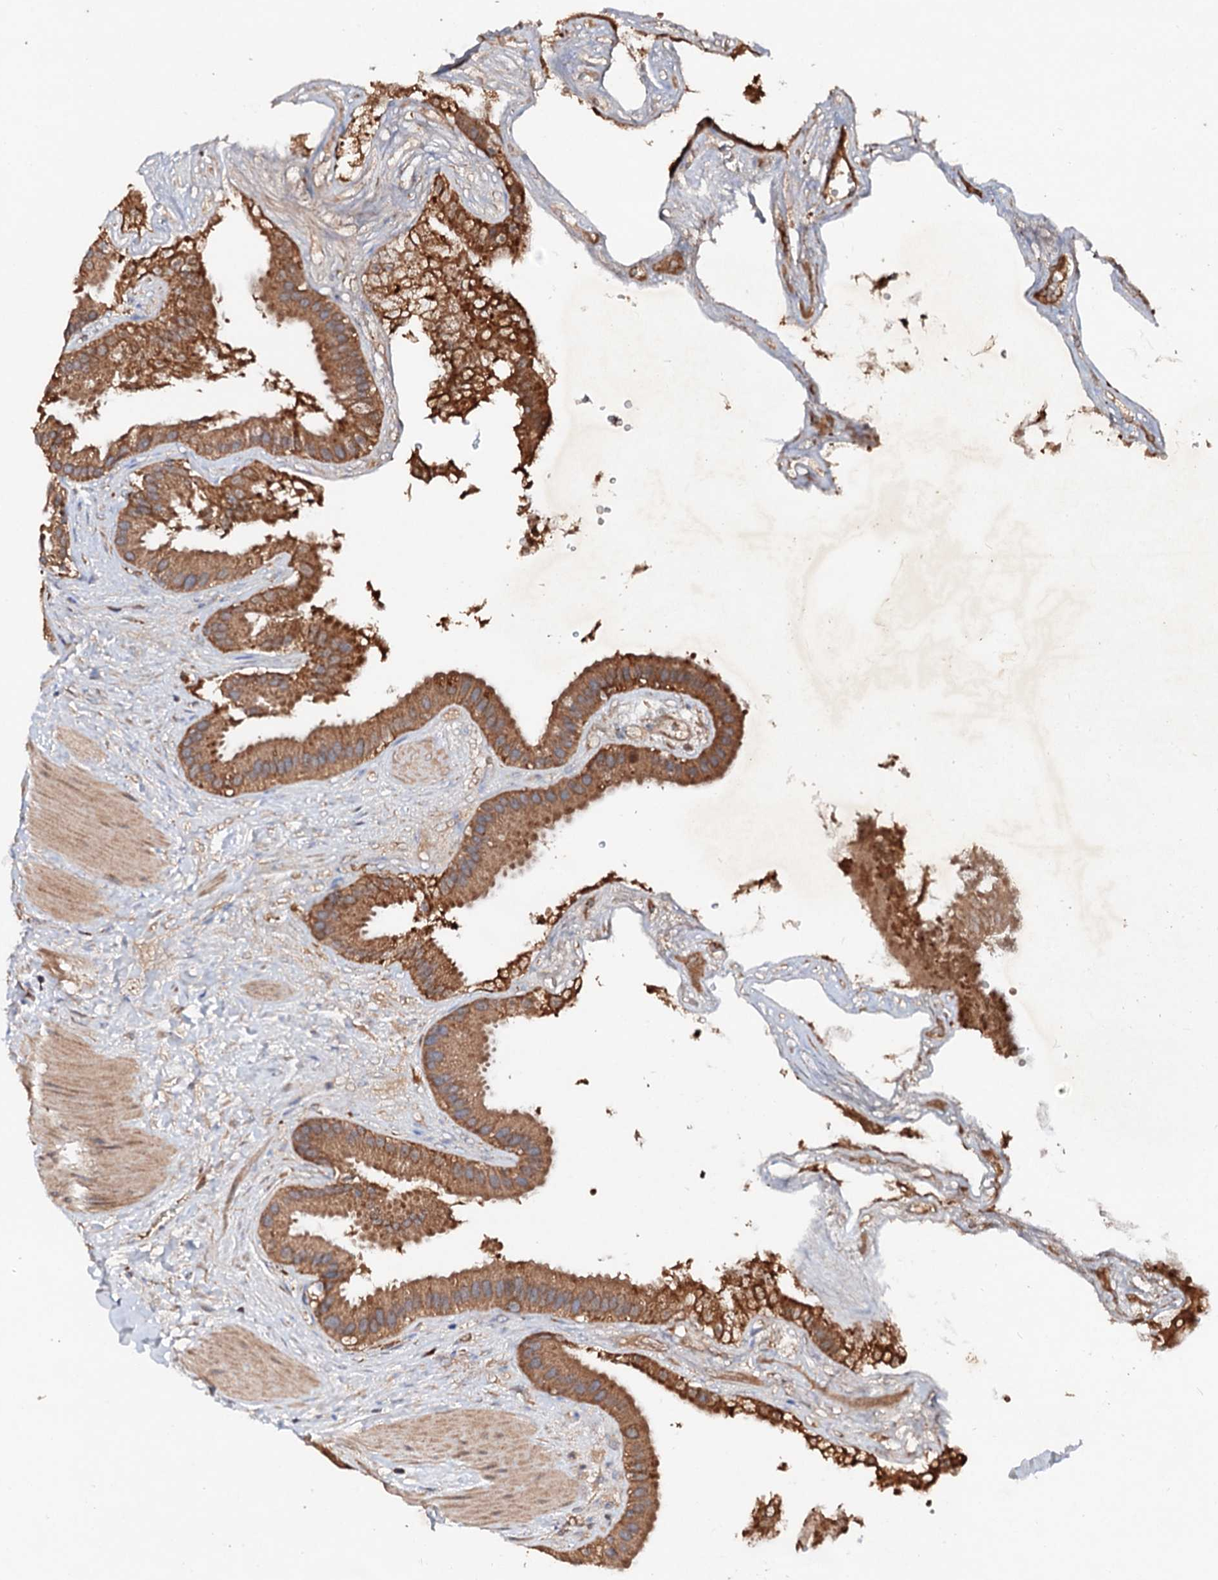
{"staining": {"intensity": "moderate", "quantity": ">75%", "location": "cytoplasmic/membranous"}, "tissue": "gallbladder", "cell_type": "Glandular cells", "image_type": "normal", "snomed": [{"axis": "morphology", "description": "Normal tissue, NOS"}, {"axis": "topography", "description": "Gallbladder"}], "caption": "A photomicrograph showing moderate cytoplasmic/membranous staining in approximately >75% of glandular cells in unremarkable gallbladder, as visualized by brown immunohistochemical staining.", "gene": "EXTL1", "patient": {"sex": "male", "age": 55}}